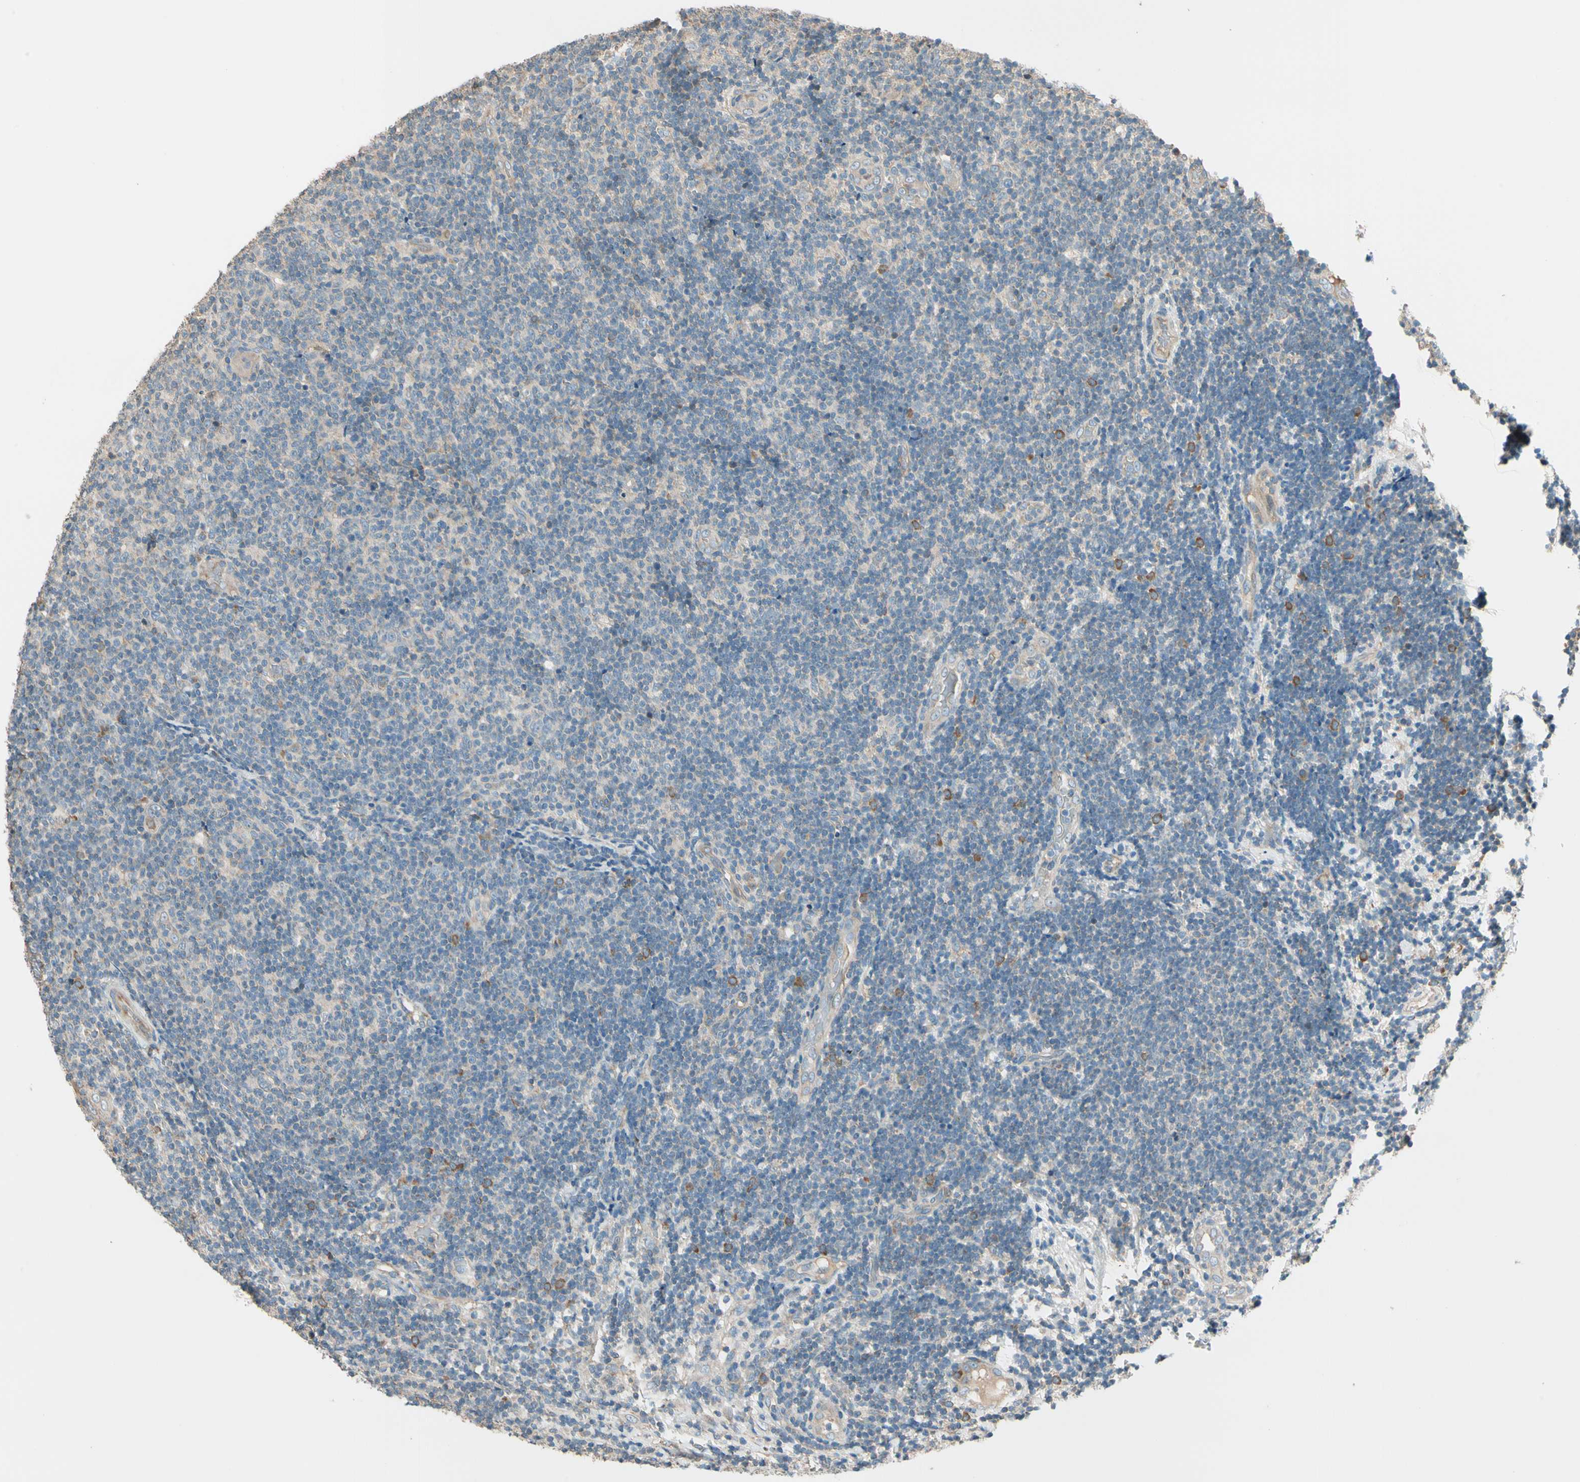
{"staining": {"intensity": "negative", "quantity": "none", "location": "none"}, "tissue": "lymphoma", "cell_type": "Tumor cells", "image_type": "cancer", "snomed": [{"axis": "morphology", "description": "Malignant lymphoma, non-Hodgkin's type, Low grade"}, {"axis": "topography", "description": "Lymph node"}], "caption": "A high-resolution histopathology image shows immunohistochemistry (IHC) staining of lymphoma, which demonstrates no significant positivity in tumor cells.", "gene": "TNFRSF21", "patient": {"sex": "male", "age": 83}}